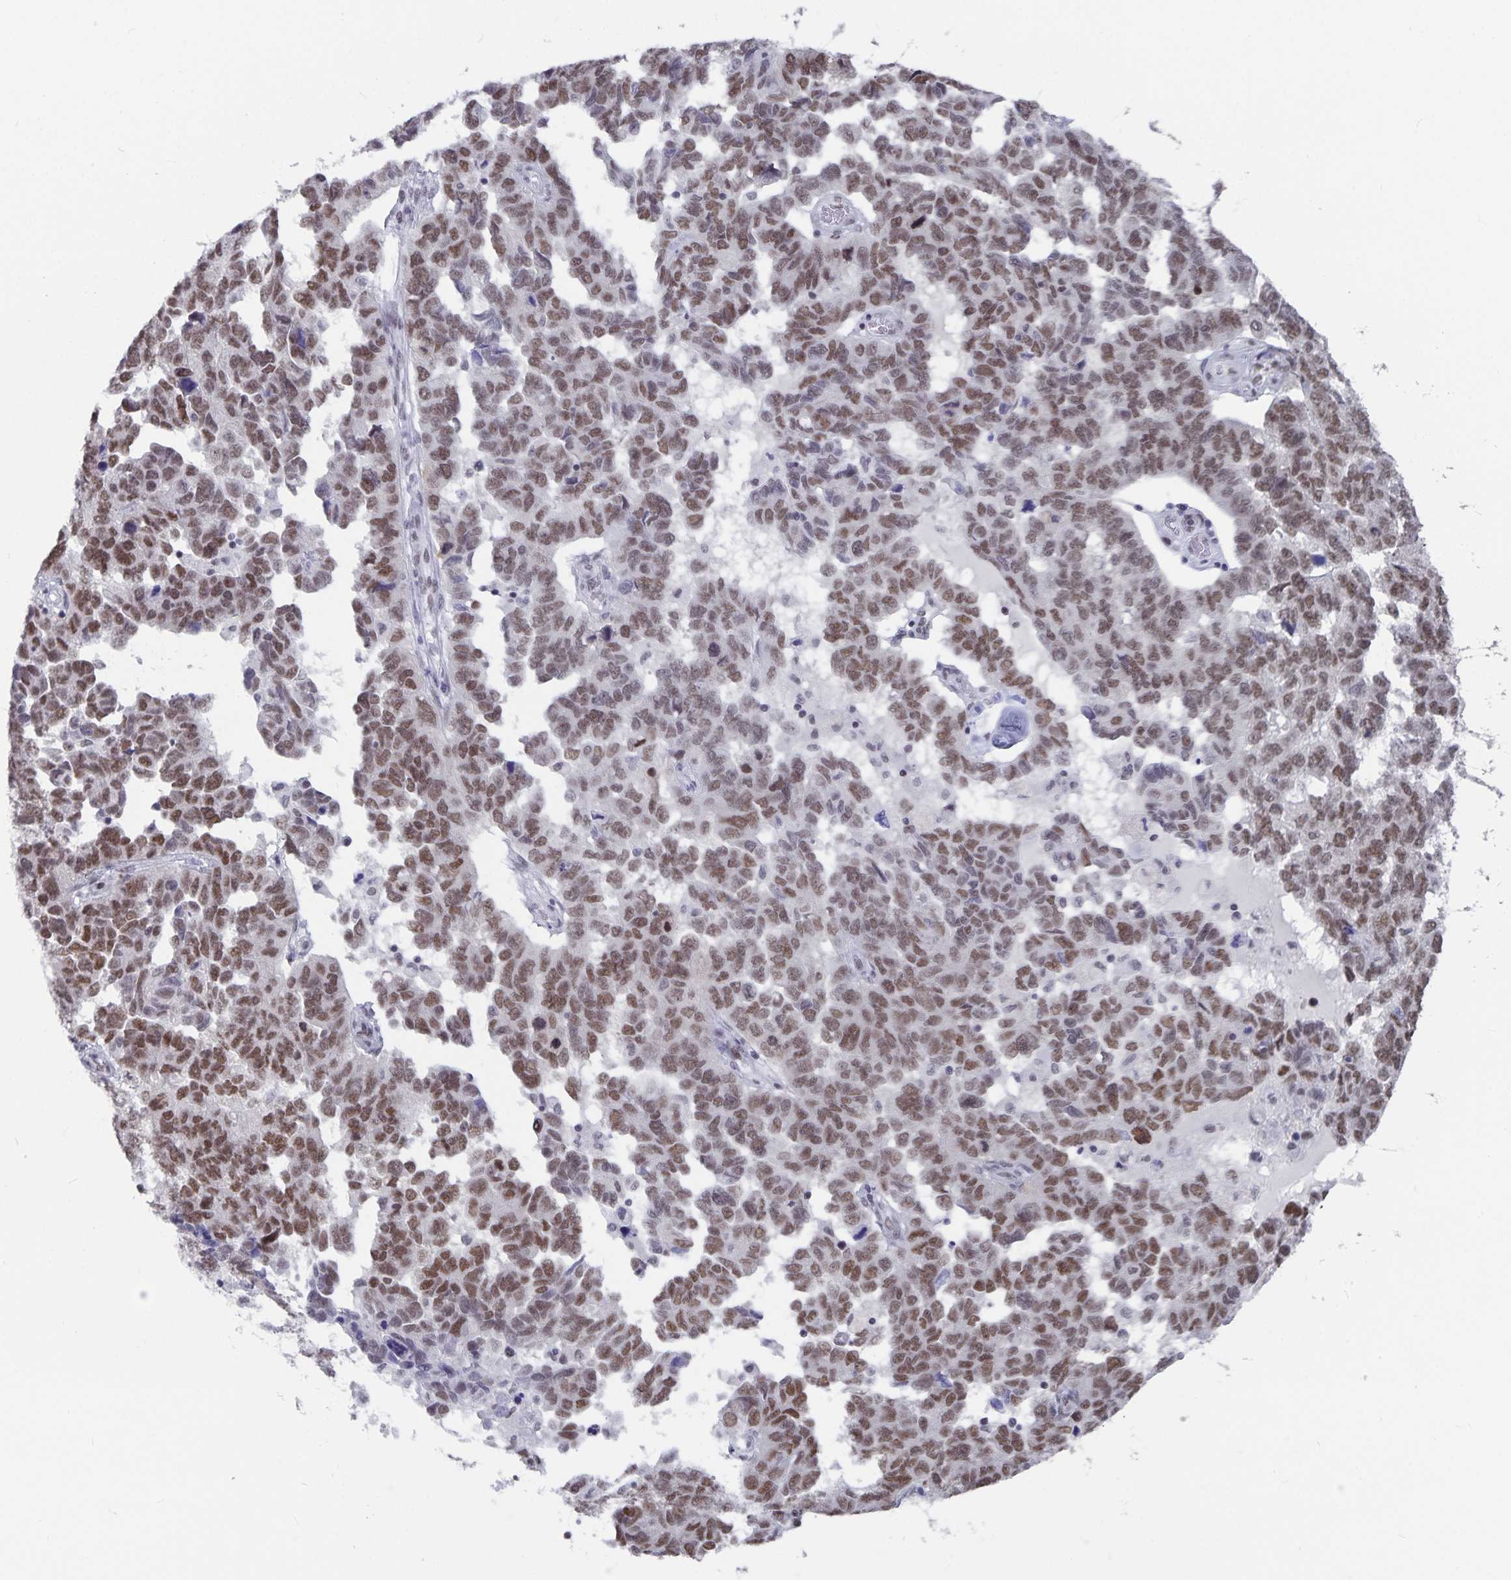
{"staining": {"intensity": "moderate", "quantity": ">75%", "location": "nuclear"}, "tissue": "ovarian cancer", "cell_type": "Tumor cells", "image_type": "cancer", "snomed": [{"axis": "morphology", "description": "Cystadenocarcinoma, serous, NOS"}, {"axis": "topography", "description": "Ovary"}], "caption": "The micrograph demonstrates immunohistochemical staining of ovarian cancer (serous cystadenocarcinoma). There is moderate nuclear positivity is seen in approximately >75% of tumor cells.", "gene": "PBX2", "patient": {"sex": "female", "age": 64}}